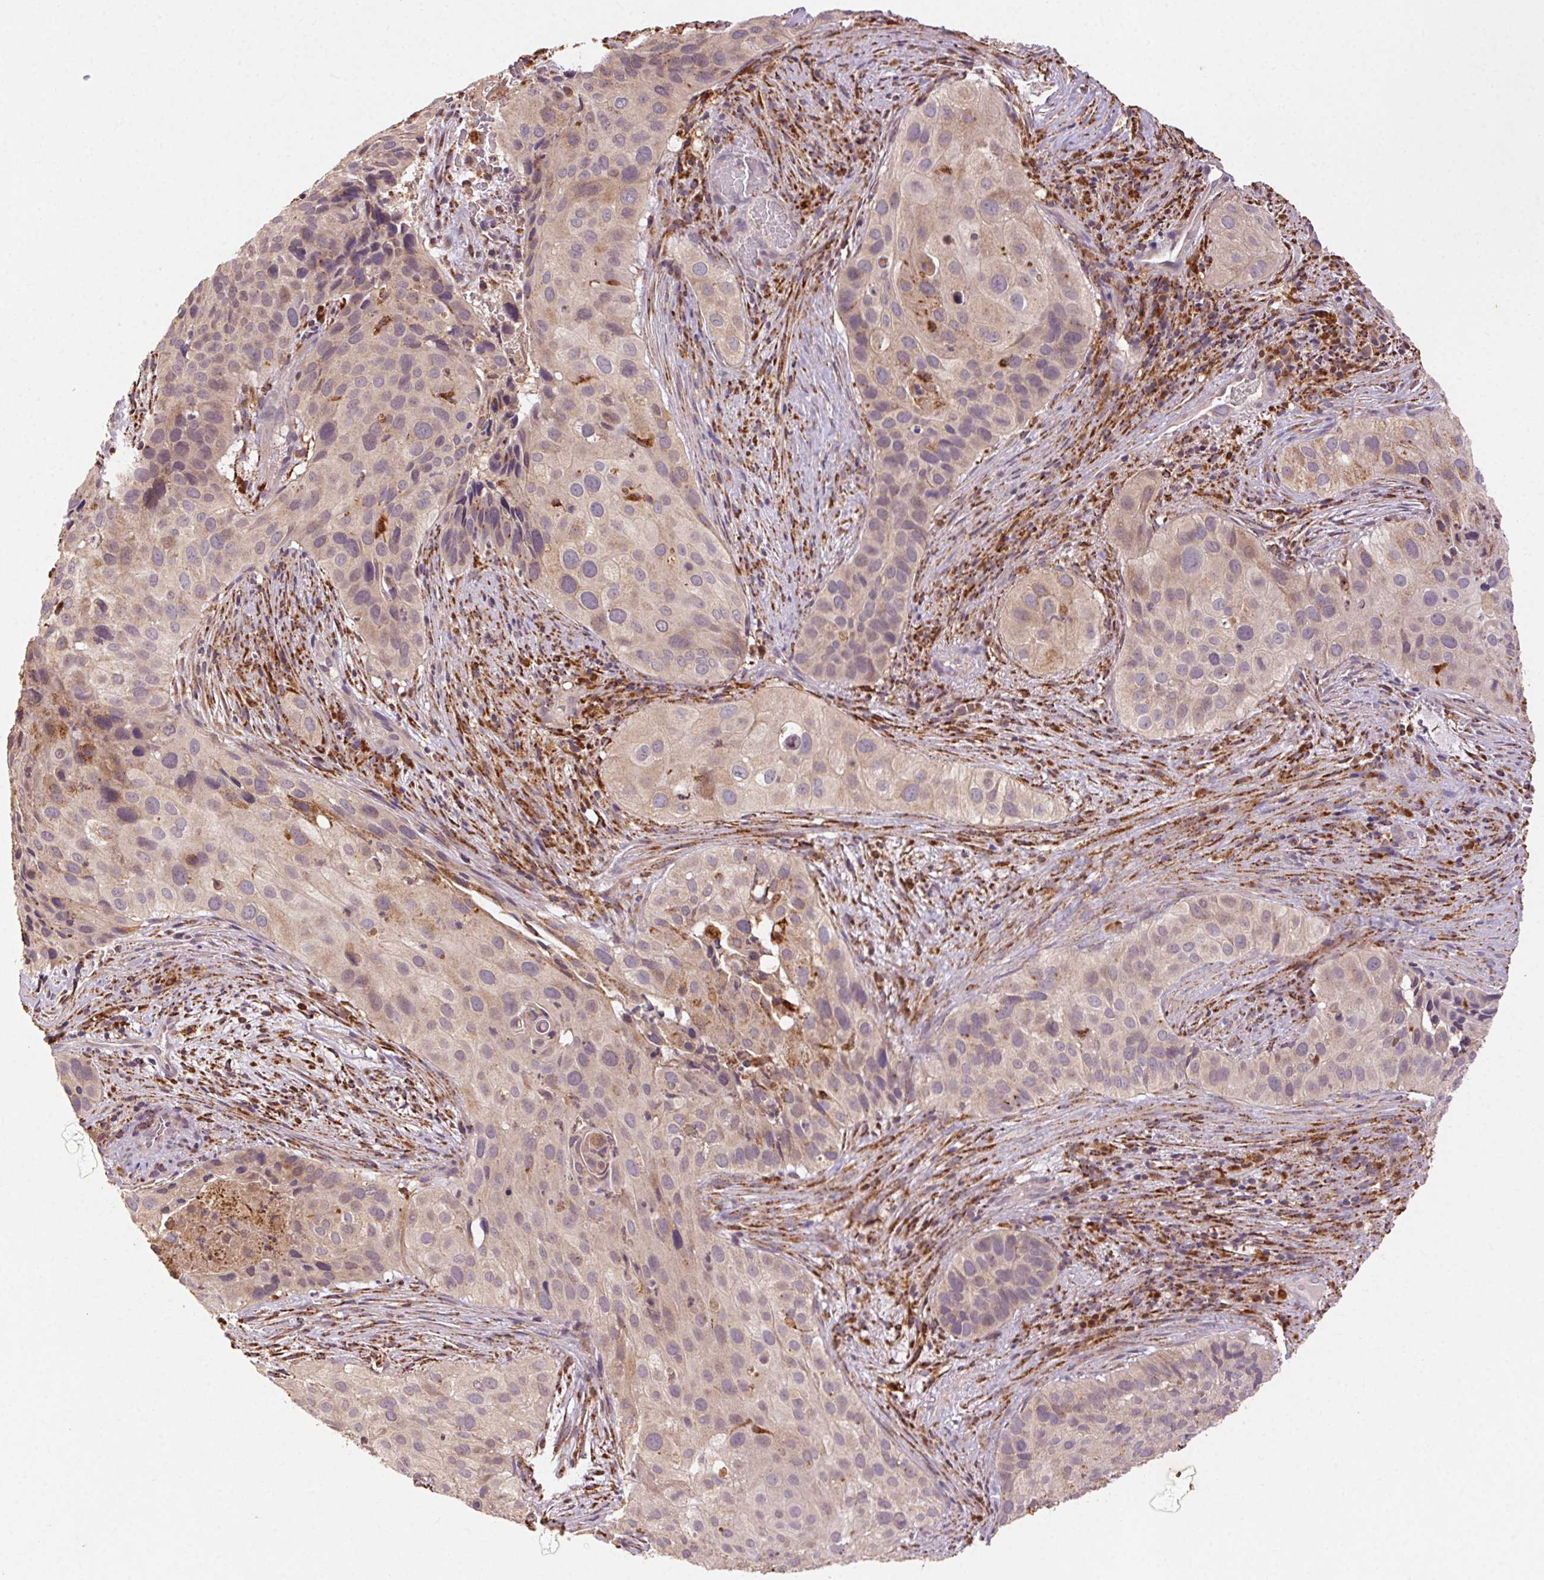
{"staining": {"intensity": "weak", "quantity": "25%-75%", "location": "cytoplasmic/membranous"}, "tissue": "cervical cancer", "cell_type": "Tumor cells", "image_type": "cancer", "snomed": [{"axis": "morphology", "description": "Squamous cell carcinoma, NOS"}, {"axis": "topography", "description": "Cervix"}], "caption": "Approximately 25%-75% of tumor cells in human squamous cell carcinoma (cervical) demonstrate weak cytoplasmic/membranous protein staining as visualized by brown immunohistochemical staining.", "gene": "FNBP1L", "patient": {"sex": "female", "age": 38}}